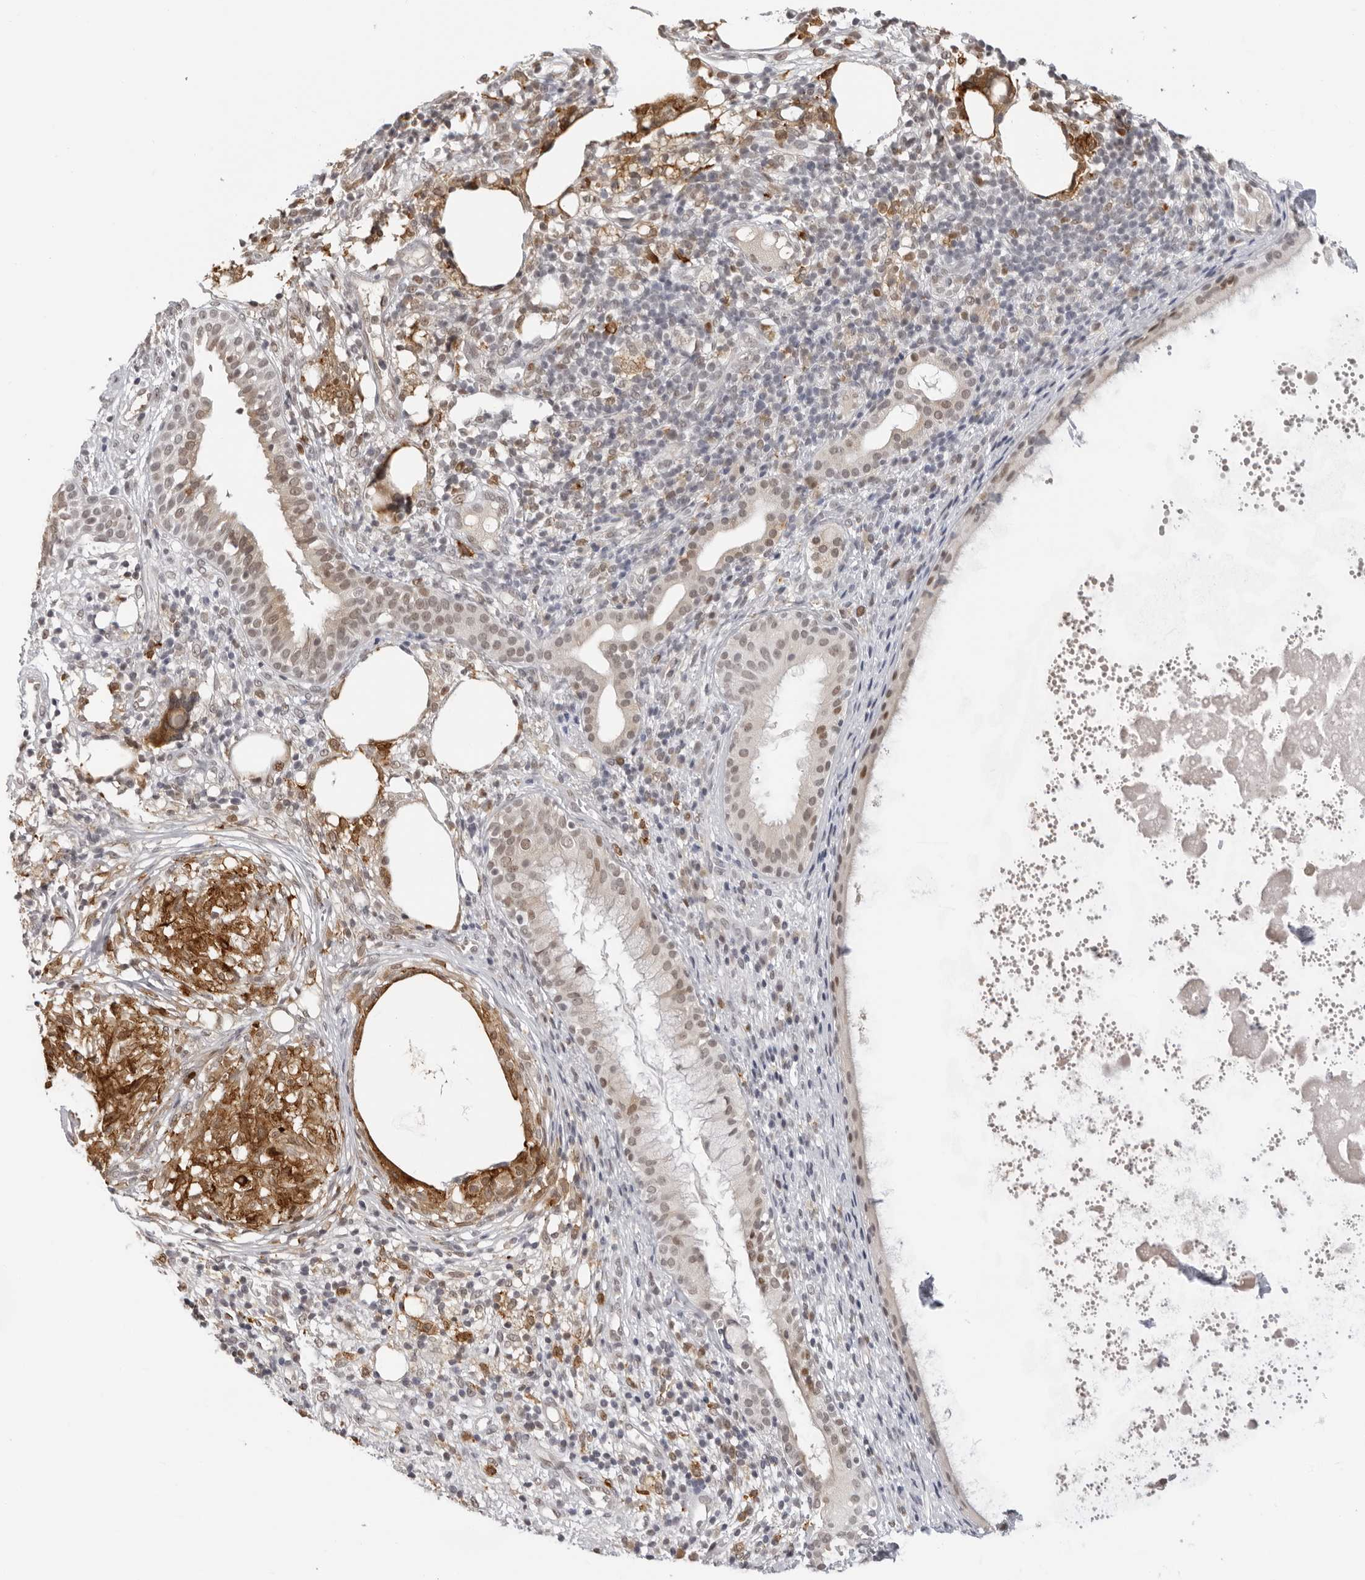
{"staining": {"intensity": "weak", "quantity": ">75%", "location": "cytoplasmic/membranous,nuclear"}, "tissue": "nasopharynx", "cell_type": "Respiratory epithelial cells", "image_type": "normal", "snomed": [{"axis": "morphology", "description": "Normal tissue, NOS"}, {"axis": "topography", "description": "Nasopharynx"}], "caption": "A brown stain labels weak cytoplasmic/membranous,nuclear positivity of a protein in respiratory epithelial cells of unremarkable human nasopharynx. (DAB (3,3'-diaminobenzidine) = brown stain, brightfield microscopy at high magnification).", "gene": "MSH6", "patient": {"sex": "male", "age": 22}}